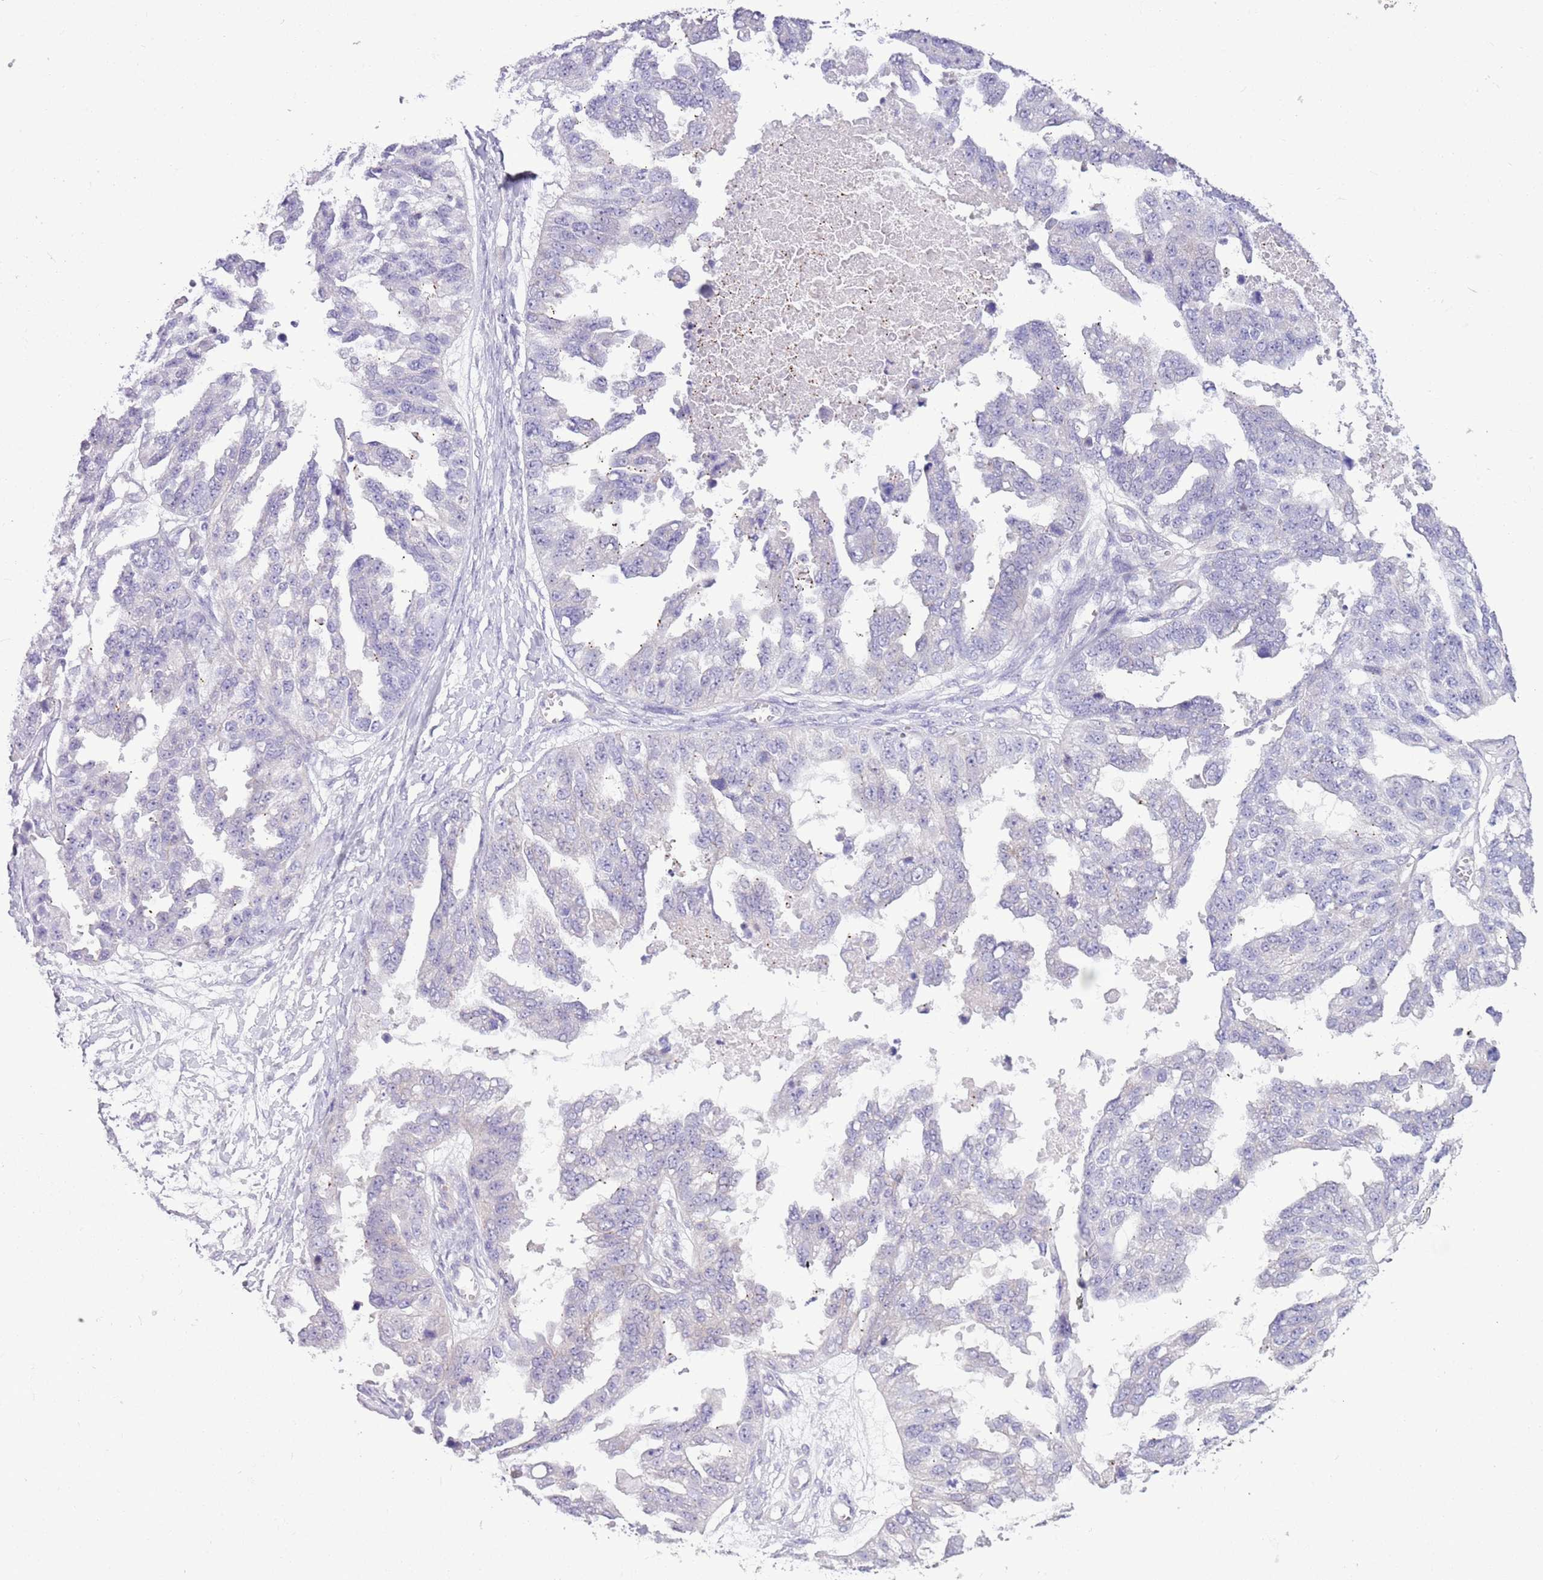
{"staining": {"intensity": "negative", "quantity": "none", "location": "none"}, "tissue": "ovarian cancer", "cell_type": "Tumor cells", "image_type": "cancer", "snomed": [{"axis": "morphology", "description": "Cystadenocarcinoma, serous, NOS"}, {"axis": "topography", "description": "Ovary"}], "caption": "Immunohistochemistry (IHC) of ovarian cancer (serous cystadenocarcinoma) exhibits no expression in tumor cells.", "gene": "PARP8", "patient": {"sex": "female", "age": 58}}